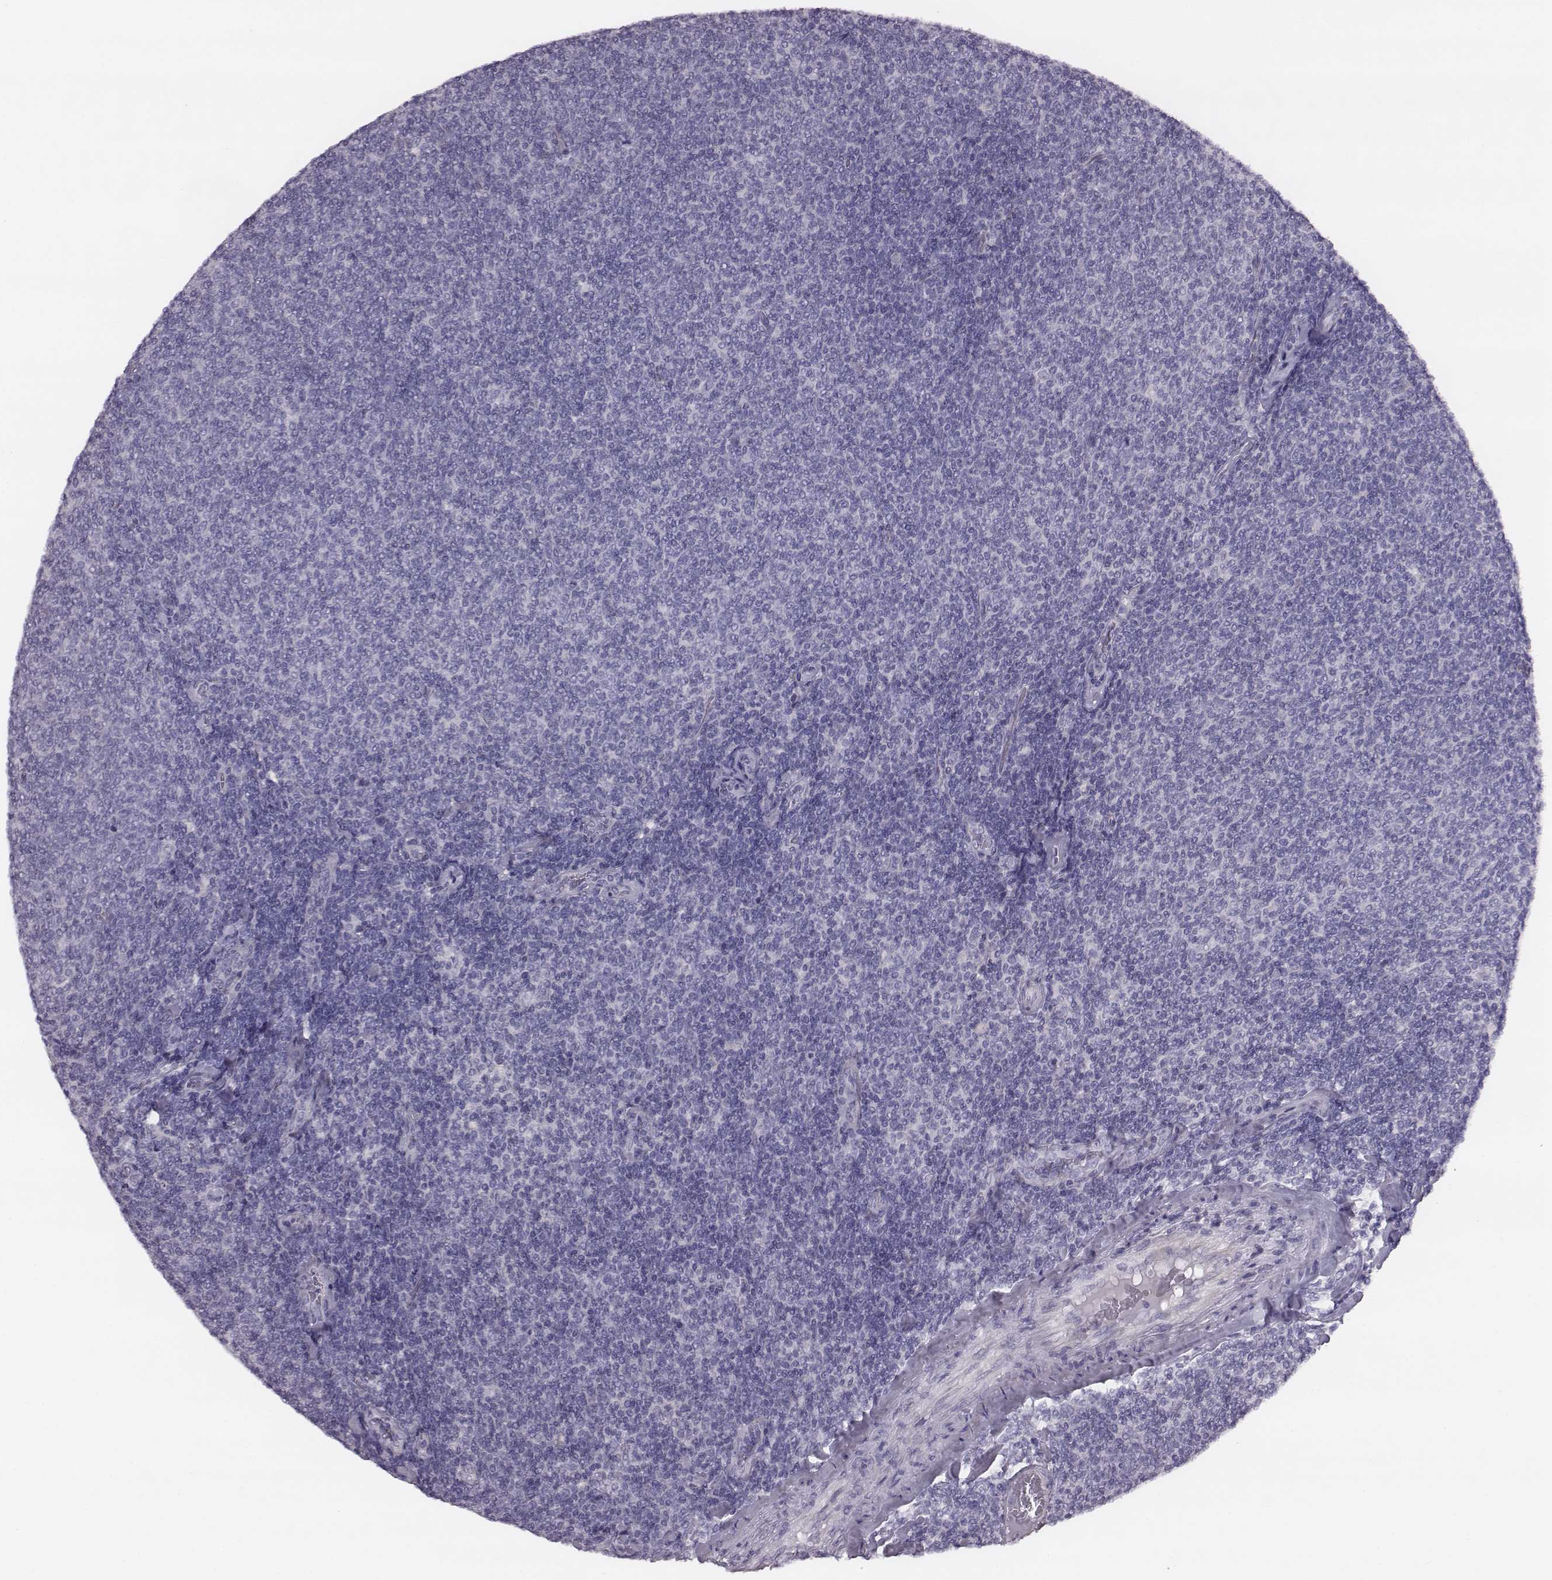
{"staining": {"intensity": "negative", "quantity": "none", "location": "none"}, "tissue": "lymphoma", "cell_type": "Tumor cells", "image_type": "cancer", "snomed": [{"axis": "morphology", "description": "Malignant lymphoma, non-Hodgkin's type, Low grade"}, {"axis": "topography", "description": "Lymph node"}], "caption": "Immunohistochemistry image of low-grade malignant lymphoma, non-Hodgkin's type stained for a protein (brown), which displays no staining in tumor cells.", "gene": "PDE8B", "patient": {"sex": "male", "age": 52}}